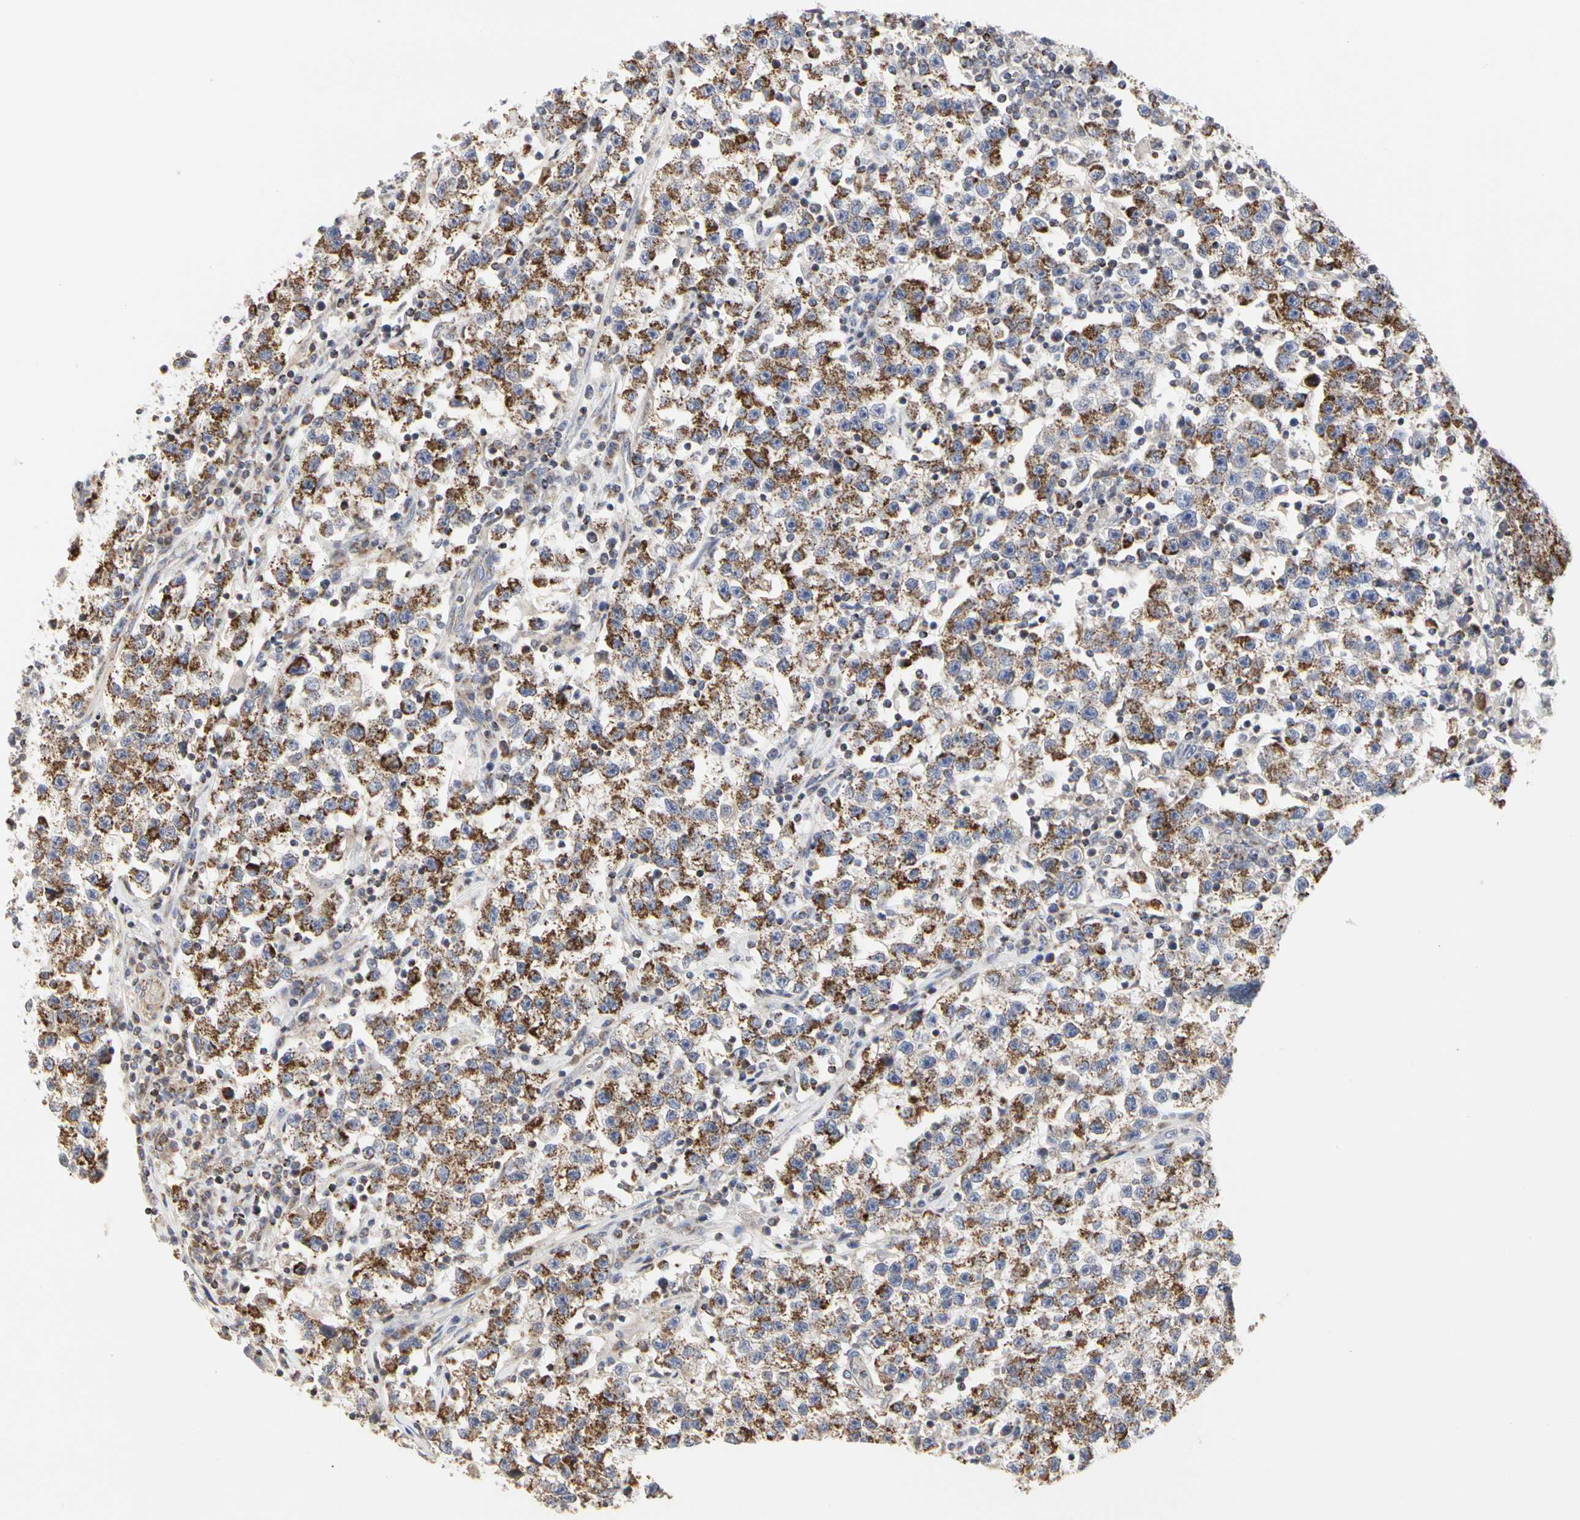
{"staining": {"intensity": "strong", "quantity": "25%-75%", "location": "cytoplasmic/membranous"}, "tissue": "testis cancer", "cell_type": "Tumor cells", "image_type": "cancer", "snomed": [{"axis": "morphology", "description": "Seminoma, NOS"}, {"axis": "topography", "description": "Testis"}], "caption": "A histopathology image of human testis cancer stained for a protein shows strong cytoplasmic/membranous brown staining in tumor cells.", "gene": "TSKU", "patient": {"sex": "male", "age": 22}}